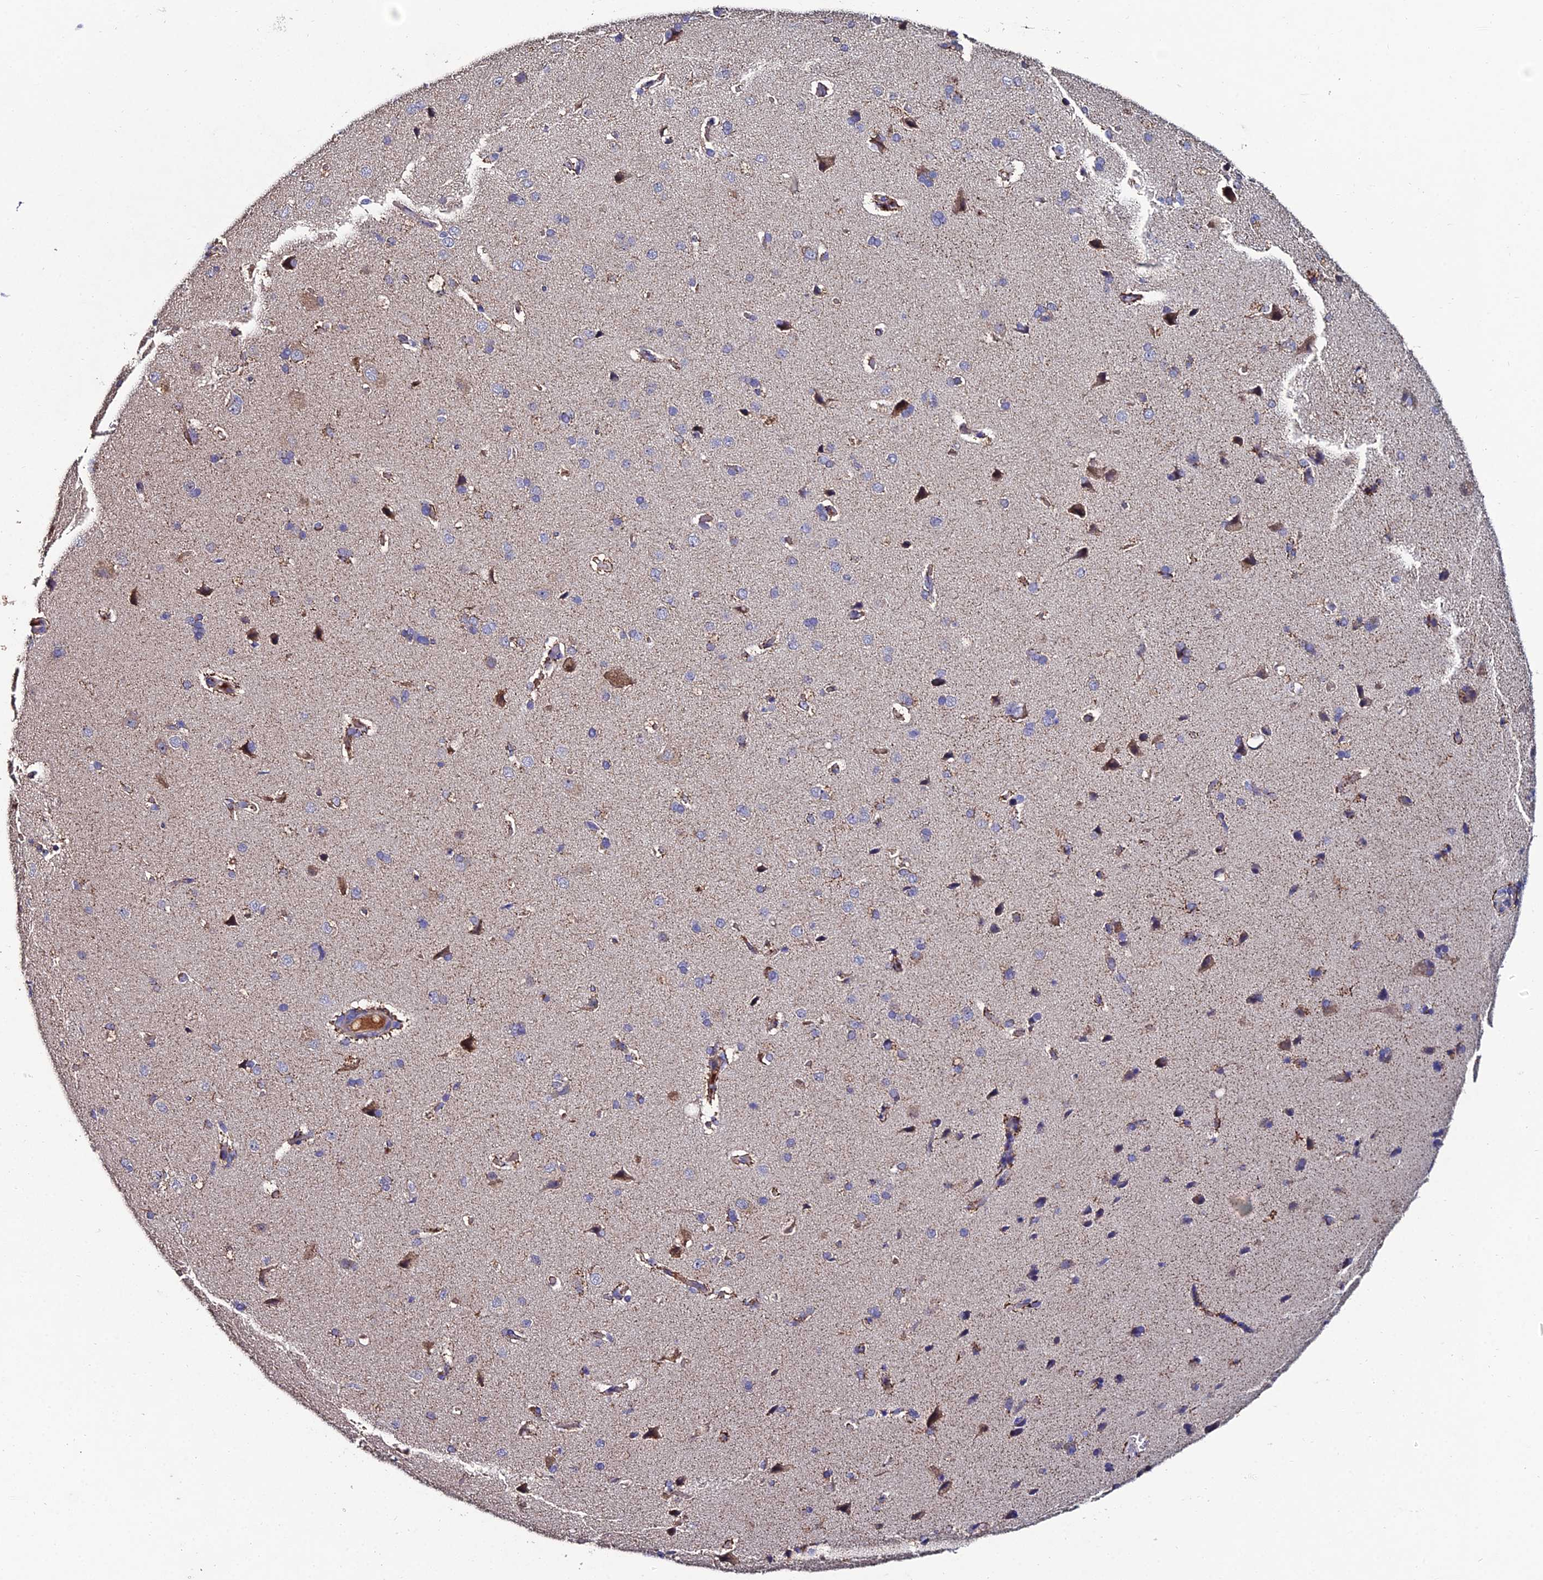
{"staining": {"intensity": "weak", "quantity": ">75%", "location": "cytoplasmic/membranous"}, "tissue": "cerebral cortex", "cell_type": "Endothelial cells", "image_type": "normal", "snomed": [{"axis": "morphology", "description": "Normal tissue, NOS"}, {"axis": "topography", "description": "Cerebral cortex"}], "caption": "Protein expression by immunohistochemistry shows weak cytoplasmic/membranous staining in approximately >75% of endothelial cells in benign cerebral cortex.", "gene": "ESRRG", "patient": {"sex": "male", "age": 62}}